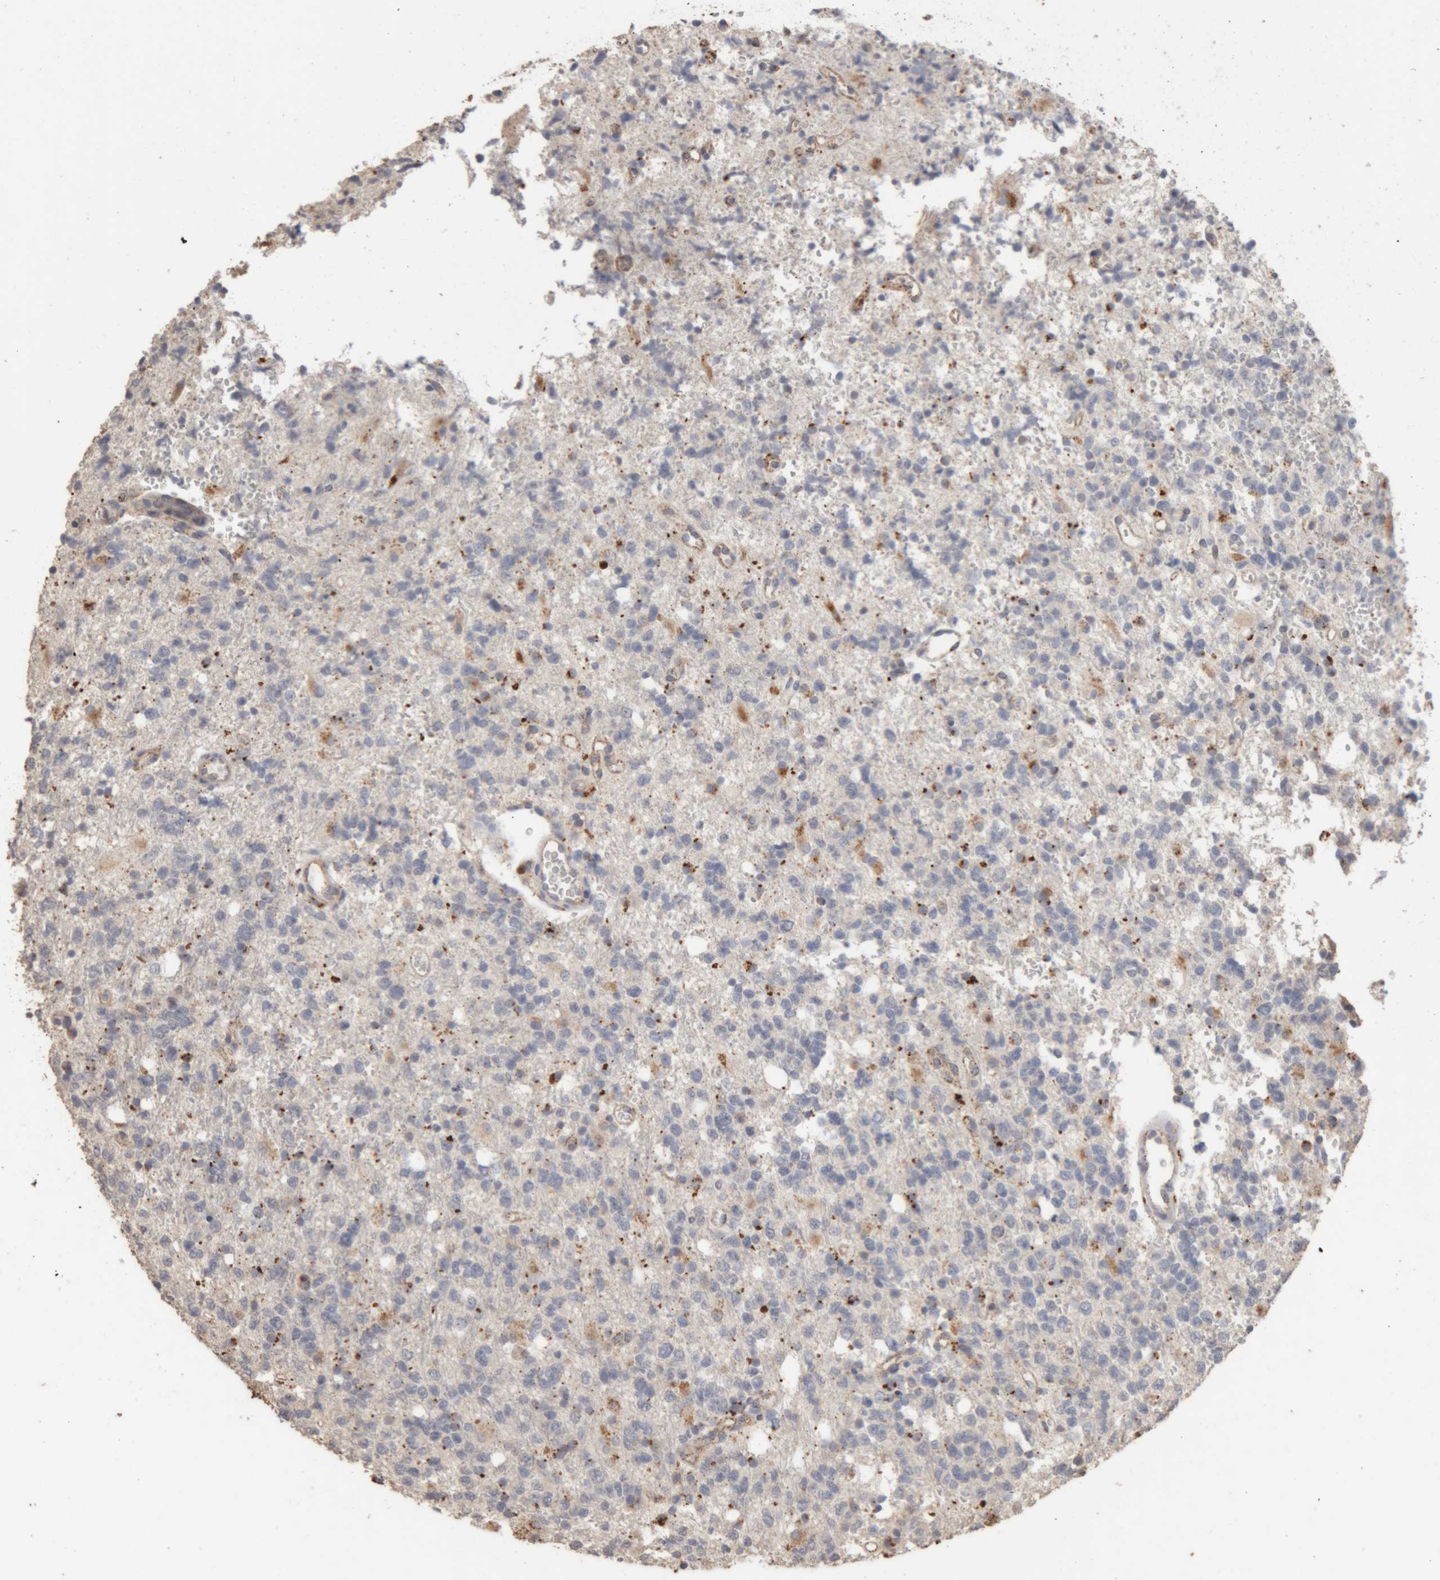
{"staining": {"intensity": "negative", "quantity": "none", "location": "none"}, "tissue": "glioma", "cell_type": "Tumor cells", "image_type": "cancer", "snomed": [{"axis": "morphology", "description": "Glioma, malignant, High grade"}, {"axis": "topography", "description": "Brain"}], "caption": "This is an IHC histopathology image of glioma. There is no staining in tumor cells.", "gene": "ARSA", "patient": {"sex": "female", "age": 62}}